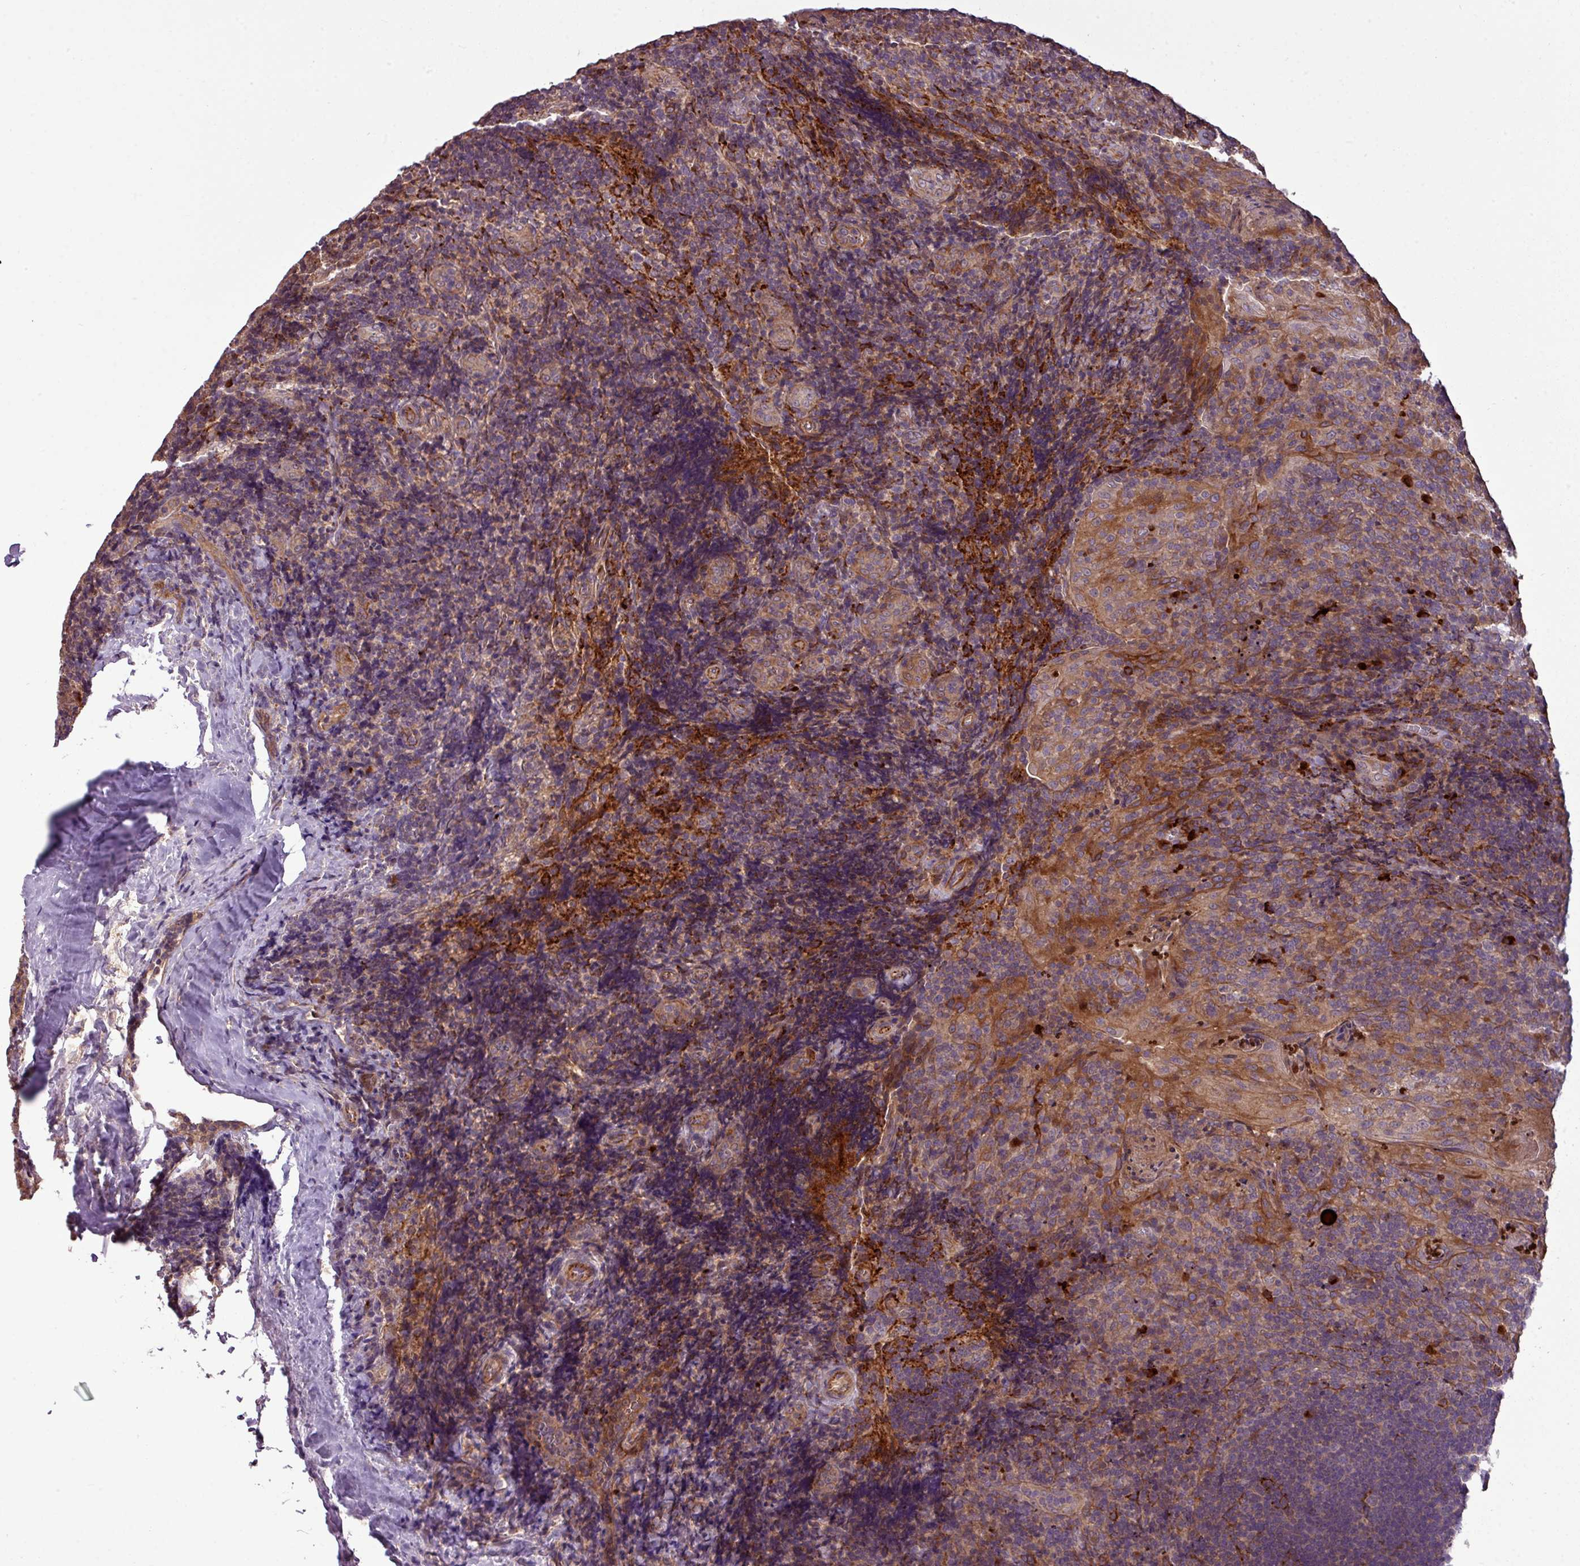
{"staining": {"intensity": "moderate", "quantity": "<25%", "location": "cytoplasmic/membranous"}, "tissue": "tonsil", "cell_type": "Germinal center cells", "image_type": "normal", "snomed": [{"axis": "morphology", "description": "Normal tissue, NOS"}, {"axis": "topography", "description": "Tonsil"}], "caption": "Immunohistochemical staining of normal human tonsil demonstrates moderate cytoplasmic/membranous protein staining in approximately <25% of germinal center cells.", "gene": "PAPLN", "patient": {"sex": "male", "age": 17}}